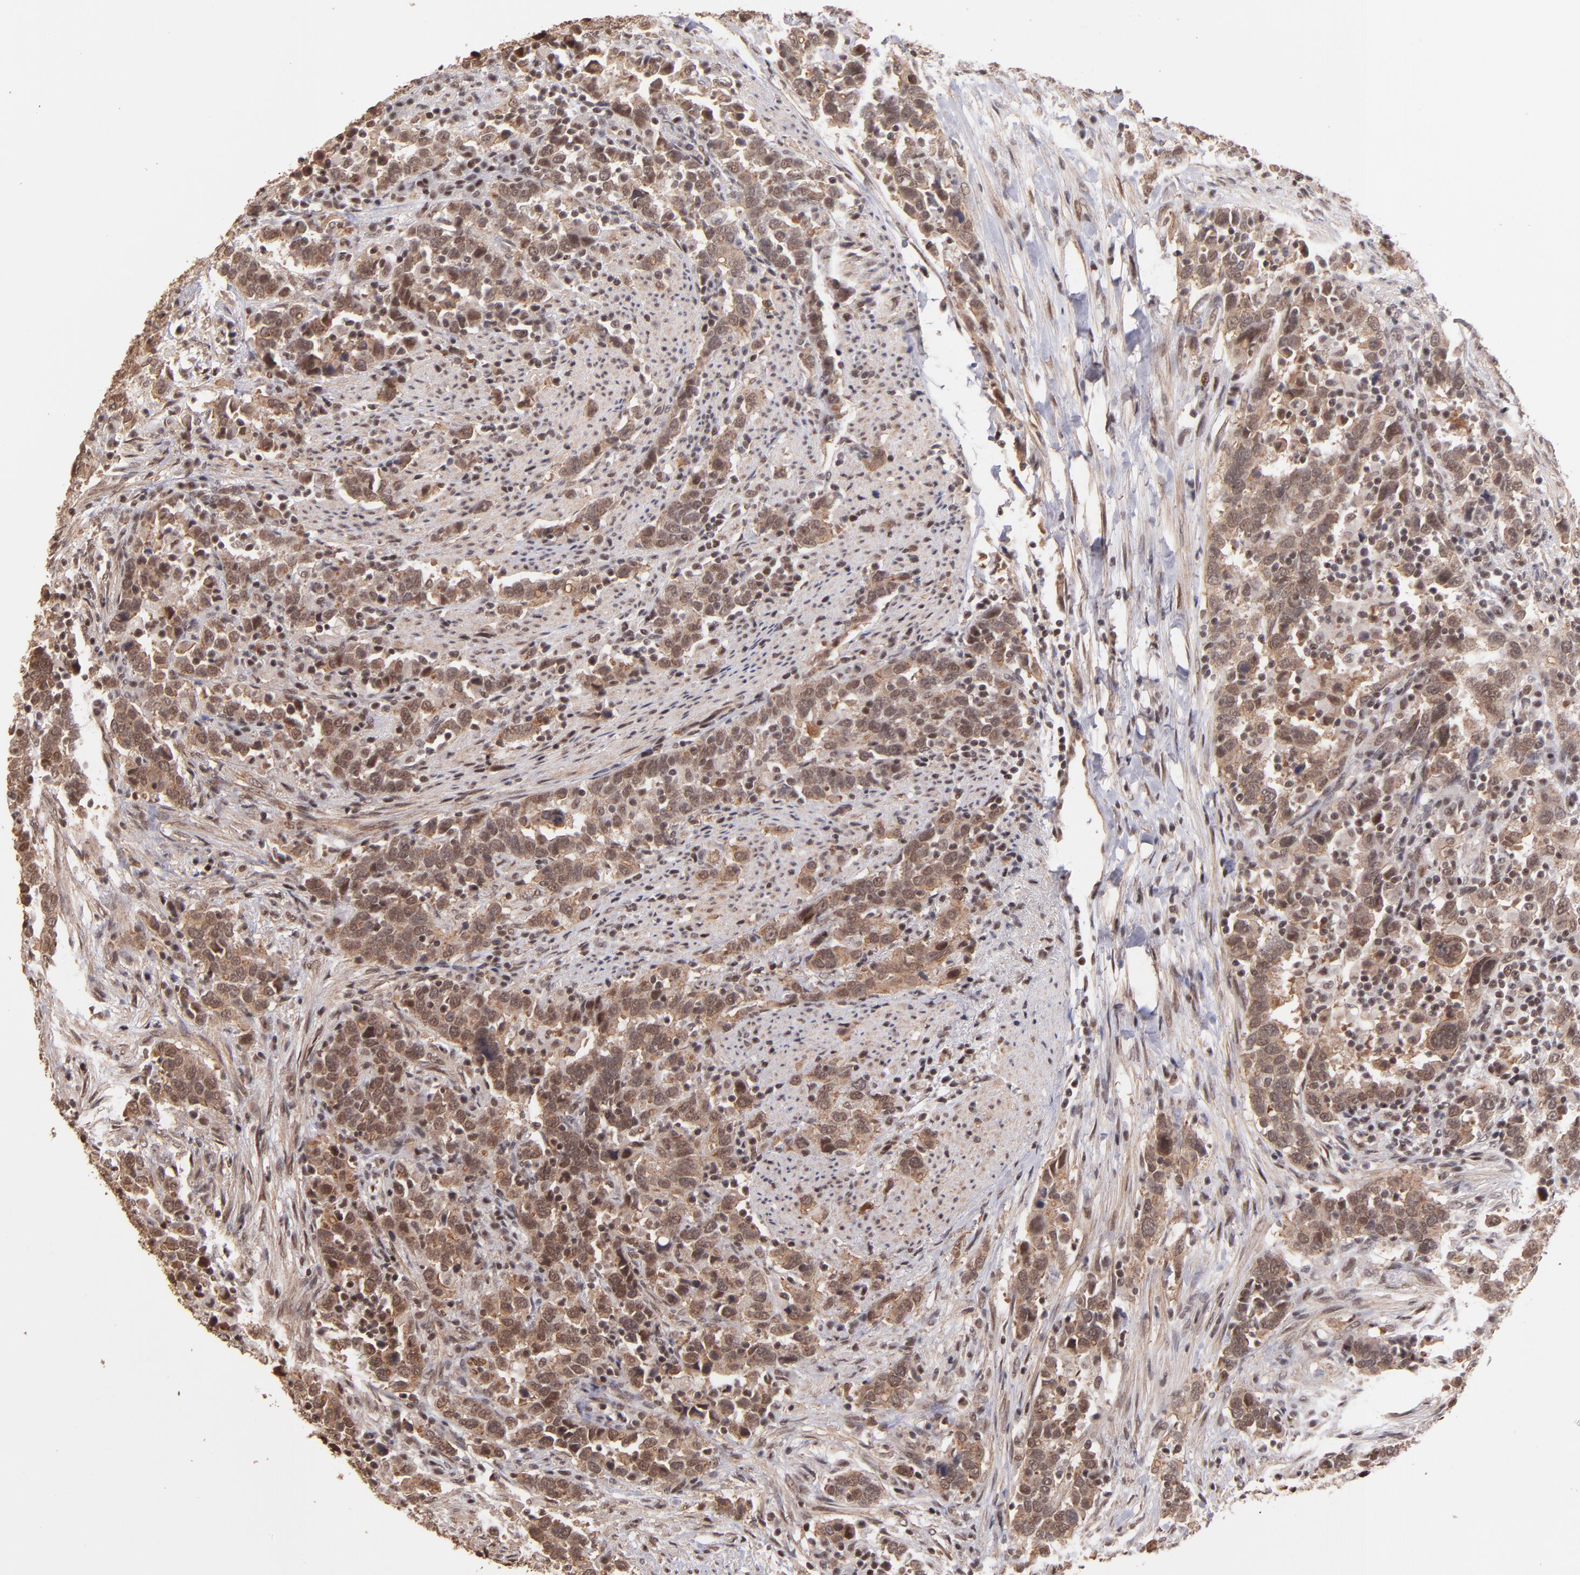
{"staining": {"intensity": "moderate", "quantity": ">75%", "location": "nuclear"}, "tissue": "urothelial cancer", "cell_type": "Tumor cells", "image_type": "cancer", "snomed": [{"axis": "morphology", "description": "Urothelial carcinoma, High grade"}, {"axis": "topography", "description": "Urinary bladder"}], "caption": "DAB immunohistochemical staining of urothelial cancer demonstrates moderate nuclear protein staining in about >75% of tumor cells.", "gene": "TERF2", "patient": {"sex": "male", "age": 61}}